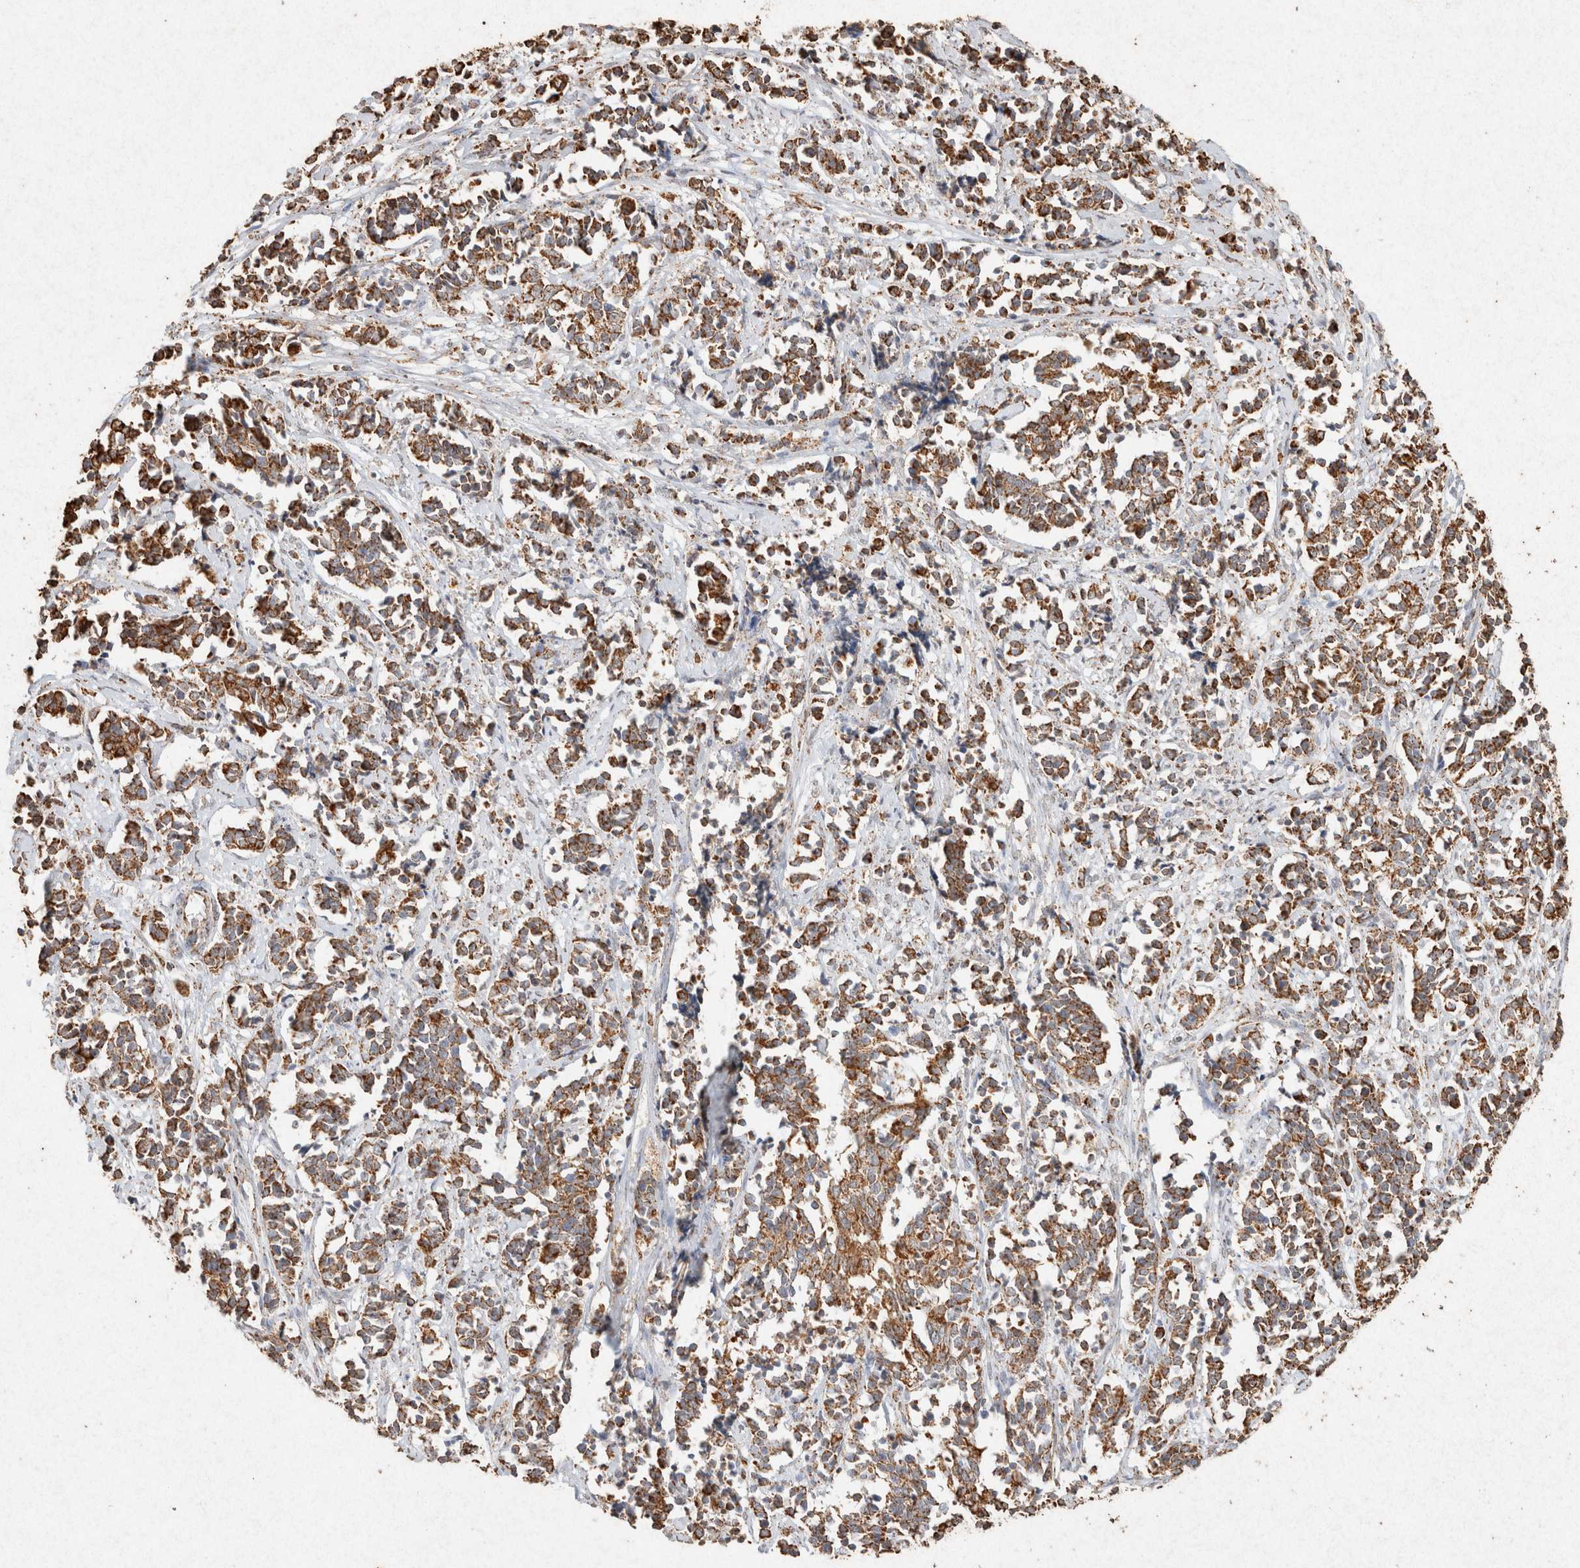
{"staining": {"intensity": "strong", "quantity": ">75%", "location": "cytoplasmic/membranous"}, "tissue": "cervical cancer", "cell_type": "Tumor cells", "image_type": "cancer", "snomed": [{"axis": "morphology", "description": "Normal tissue, NOS"}, {"axis": "morphology", "description": "Squamous cell carcinoma, NOS"}, {"axis": "topography", "description": "Cervix"}], "caption": "DAB immunohistochemical staining of human cervical cancer displays strong cytoplasmic/membranous protein expression in about >75% of tumor cells.", "gene": "SDC2", "patient": {"sex": "female", "age": 35}}